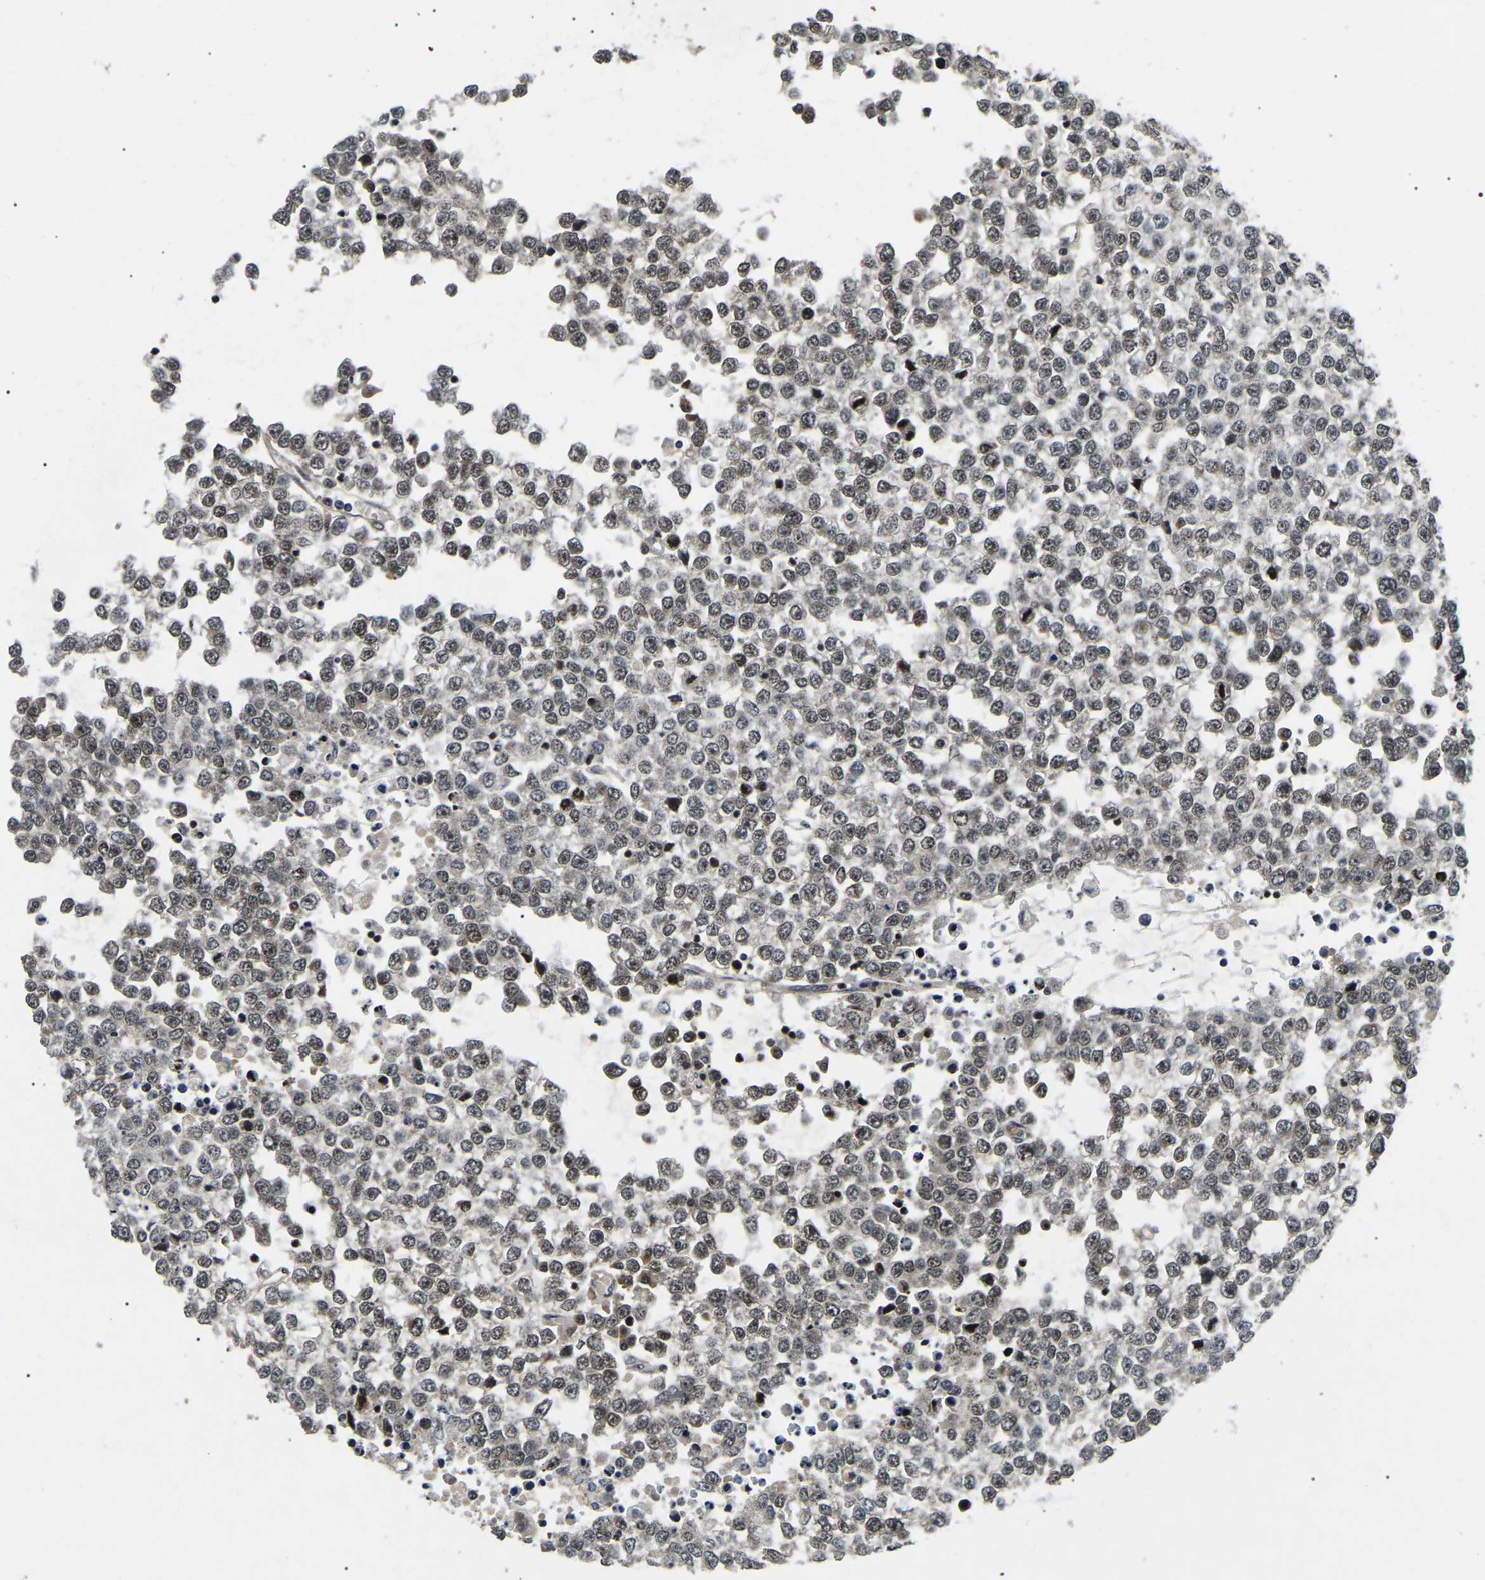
{"staining": {"intensity": "negative", "quantity": "none", "location": "none"}, "tissue": "testis cancer", "cell_type": "Tumor cells", "image_type": "cancer", "snomed": [{"axis": "morphology", "description": "Seminoma, NOS"}, {"axis": "topography", "description": "Testis"}], "caption": "Human seminoma (testis) stained for a protein using IHC shows no positivity in tumor cells.", "gene": "RBM28", "patient": {"sex": "male", "age": 65}}